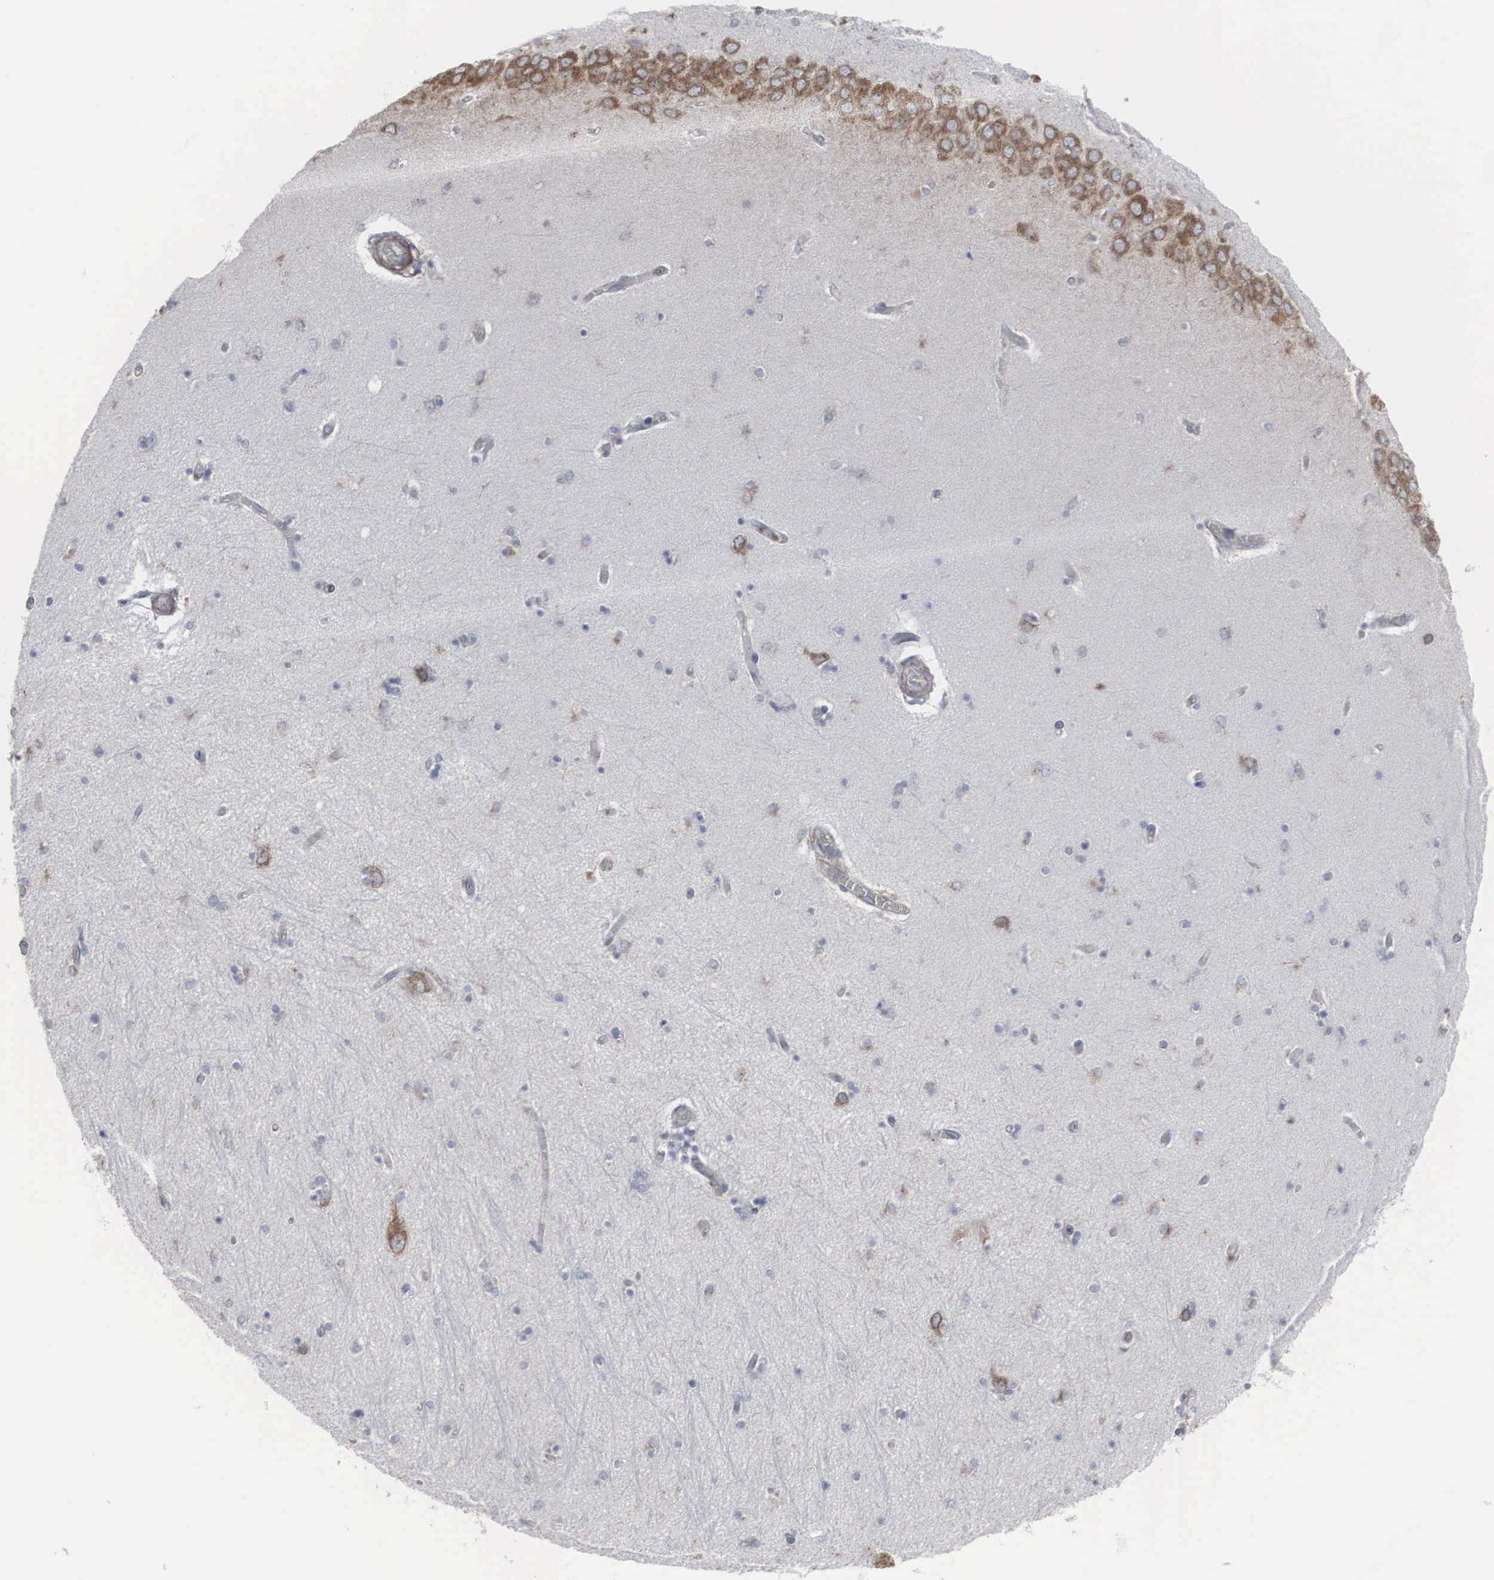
{"staining": {"intensity": "weak", "quantity": "25%-75%", "location": "cytoplasmic/membranous"}, "tissue": "hippocampus", "cell_type": "Glial cells", "image_type": "normal", "snomed": [{"axis": "morphology", "description": "Normal tissue, NOS"}, {"axis": "topography", "description": "Hippocampus"}], "caption": "Protein analysis of normal hippocampus exhibits weak cytoplasmic/membranous positivity in approximately 25%-75% of glial cells.", "gene": "CTAGE15", "patient": {"sex": "female", "age": 54}}